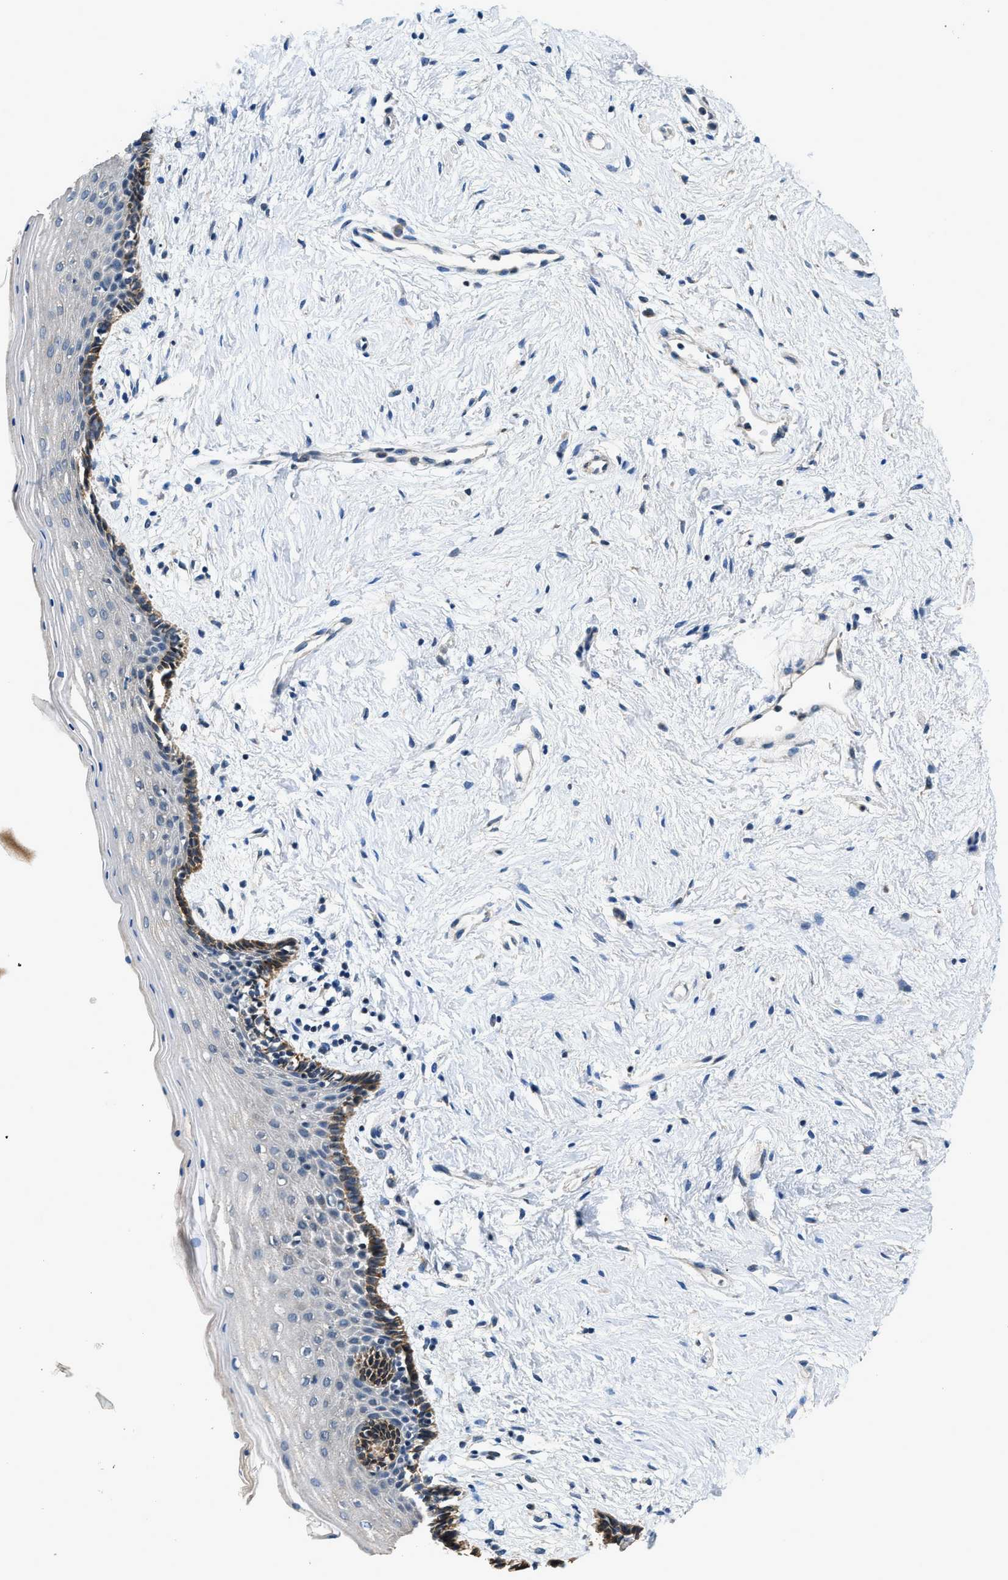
{"staining": {"intensity": "moderate", "quantity": "<25%", "location": "cytoplasmic/membranous"}, "tissue": "vagina", "cell_type": "Squamous epithelial cells", "image_type": "normal", "snomed": [{"axis": "morphology", "description": "Normal tissue, NOS"}, {"axis": "topography", "description": "Vagina"}], "caption": "Protein expression analysis of benign human vagina reveals moderate cytoplasmic/membranous staining in about <25% of squamous epithelial cells.", "gene": "SSH2", "patient": {"sex": "female", "age": 44}}